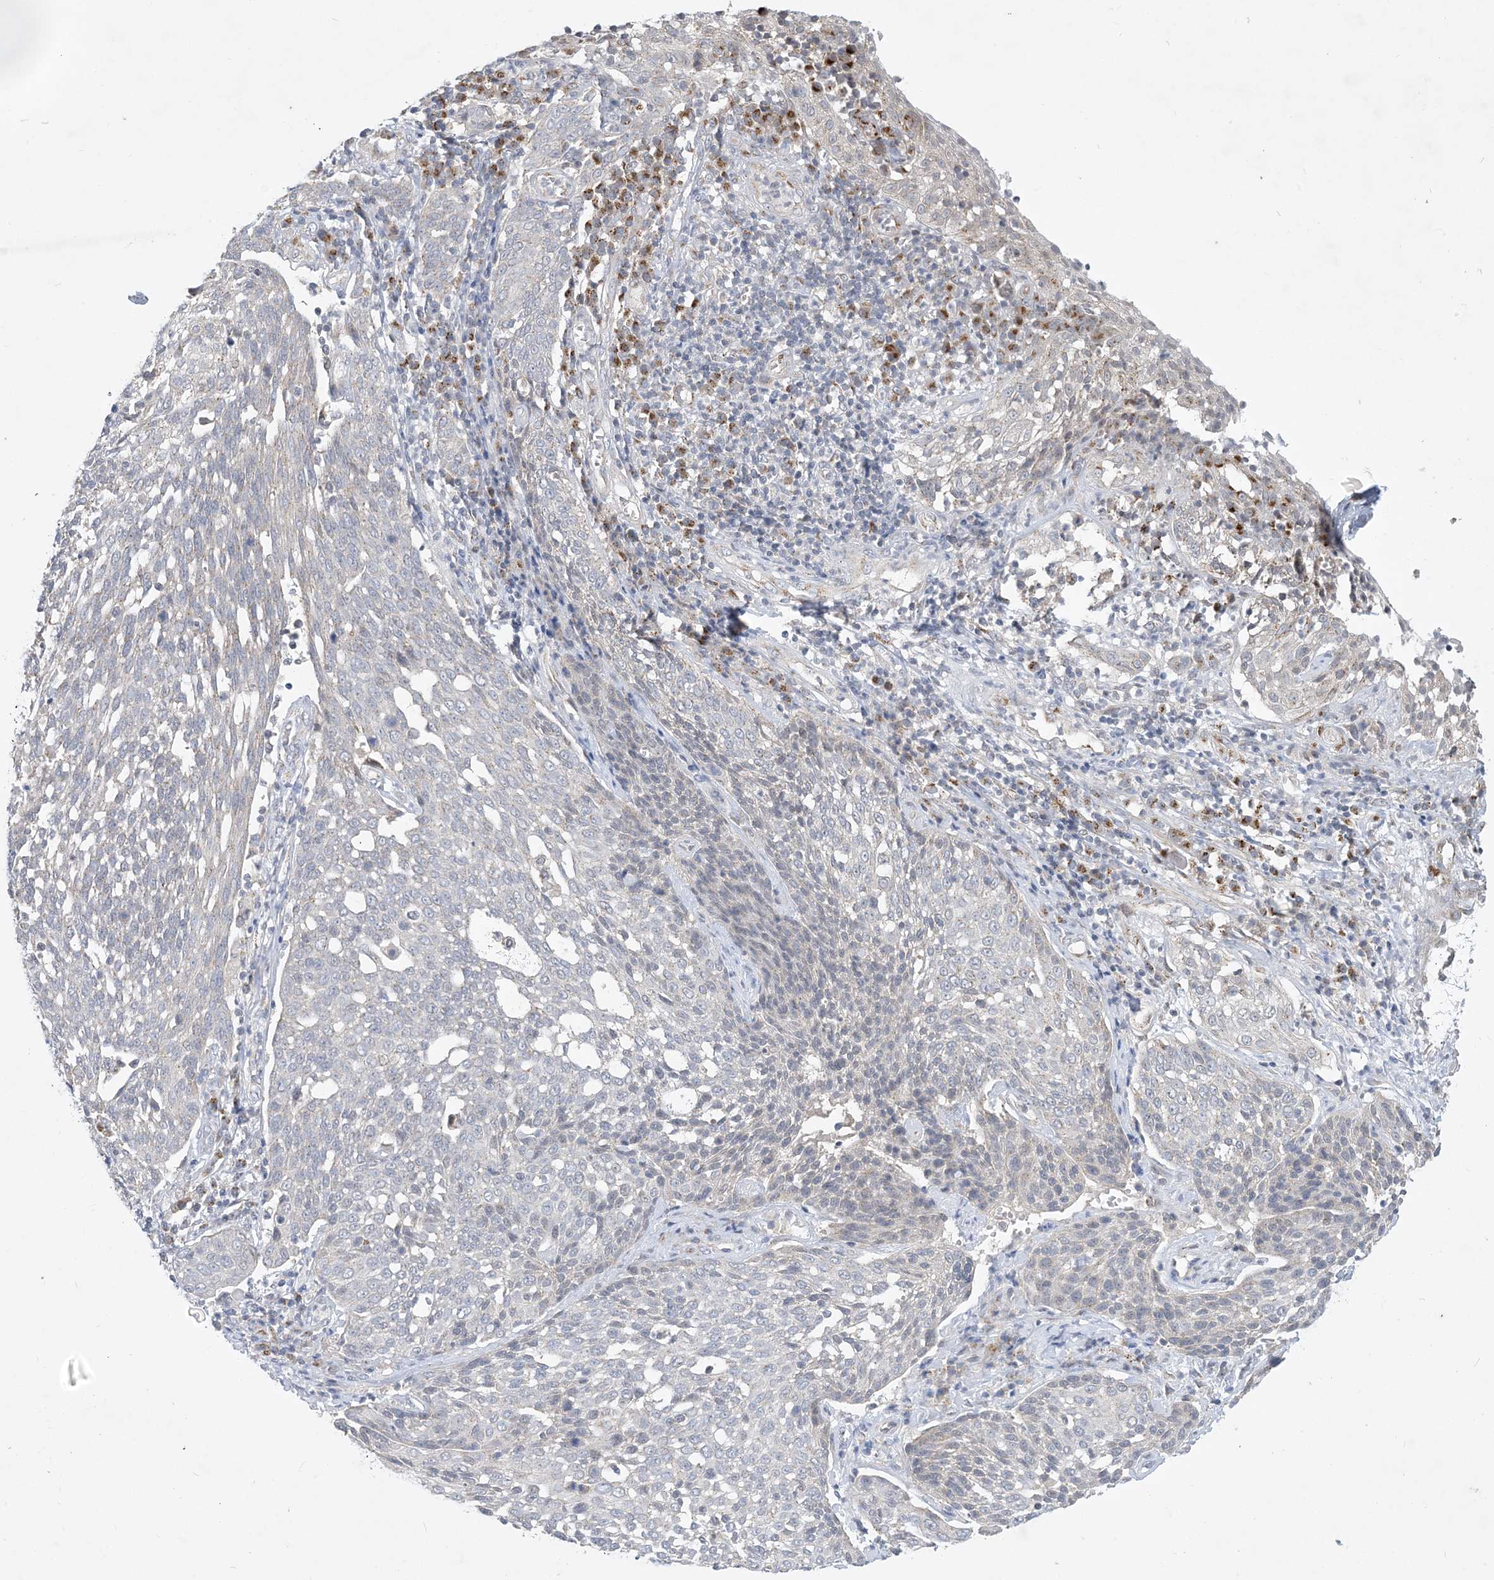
{"staining": {"intensity": "negative", "quantity": "none", "location": "none"}, "tissue": "cervical cancer", "cell_type": "Tumor cells", "image_type": "cancer", "snomed": [{"axis": "morphology", "description": "Squamous cell carcinoma, NOS"}, {"axis": "topography", "description": "Cervix"}], "caption": "This is an immunohistochemistry (IHC) image of cervical squamous cell carcinoma. There is no staining in tumor cells.", "gene": "CCDC14", "patient": {"sex": "female", "age": 34}}